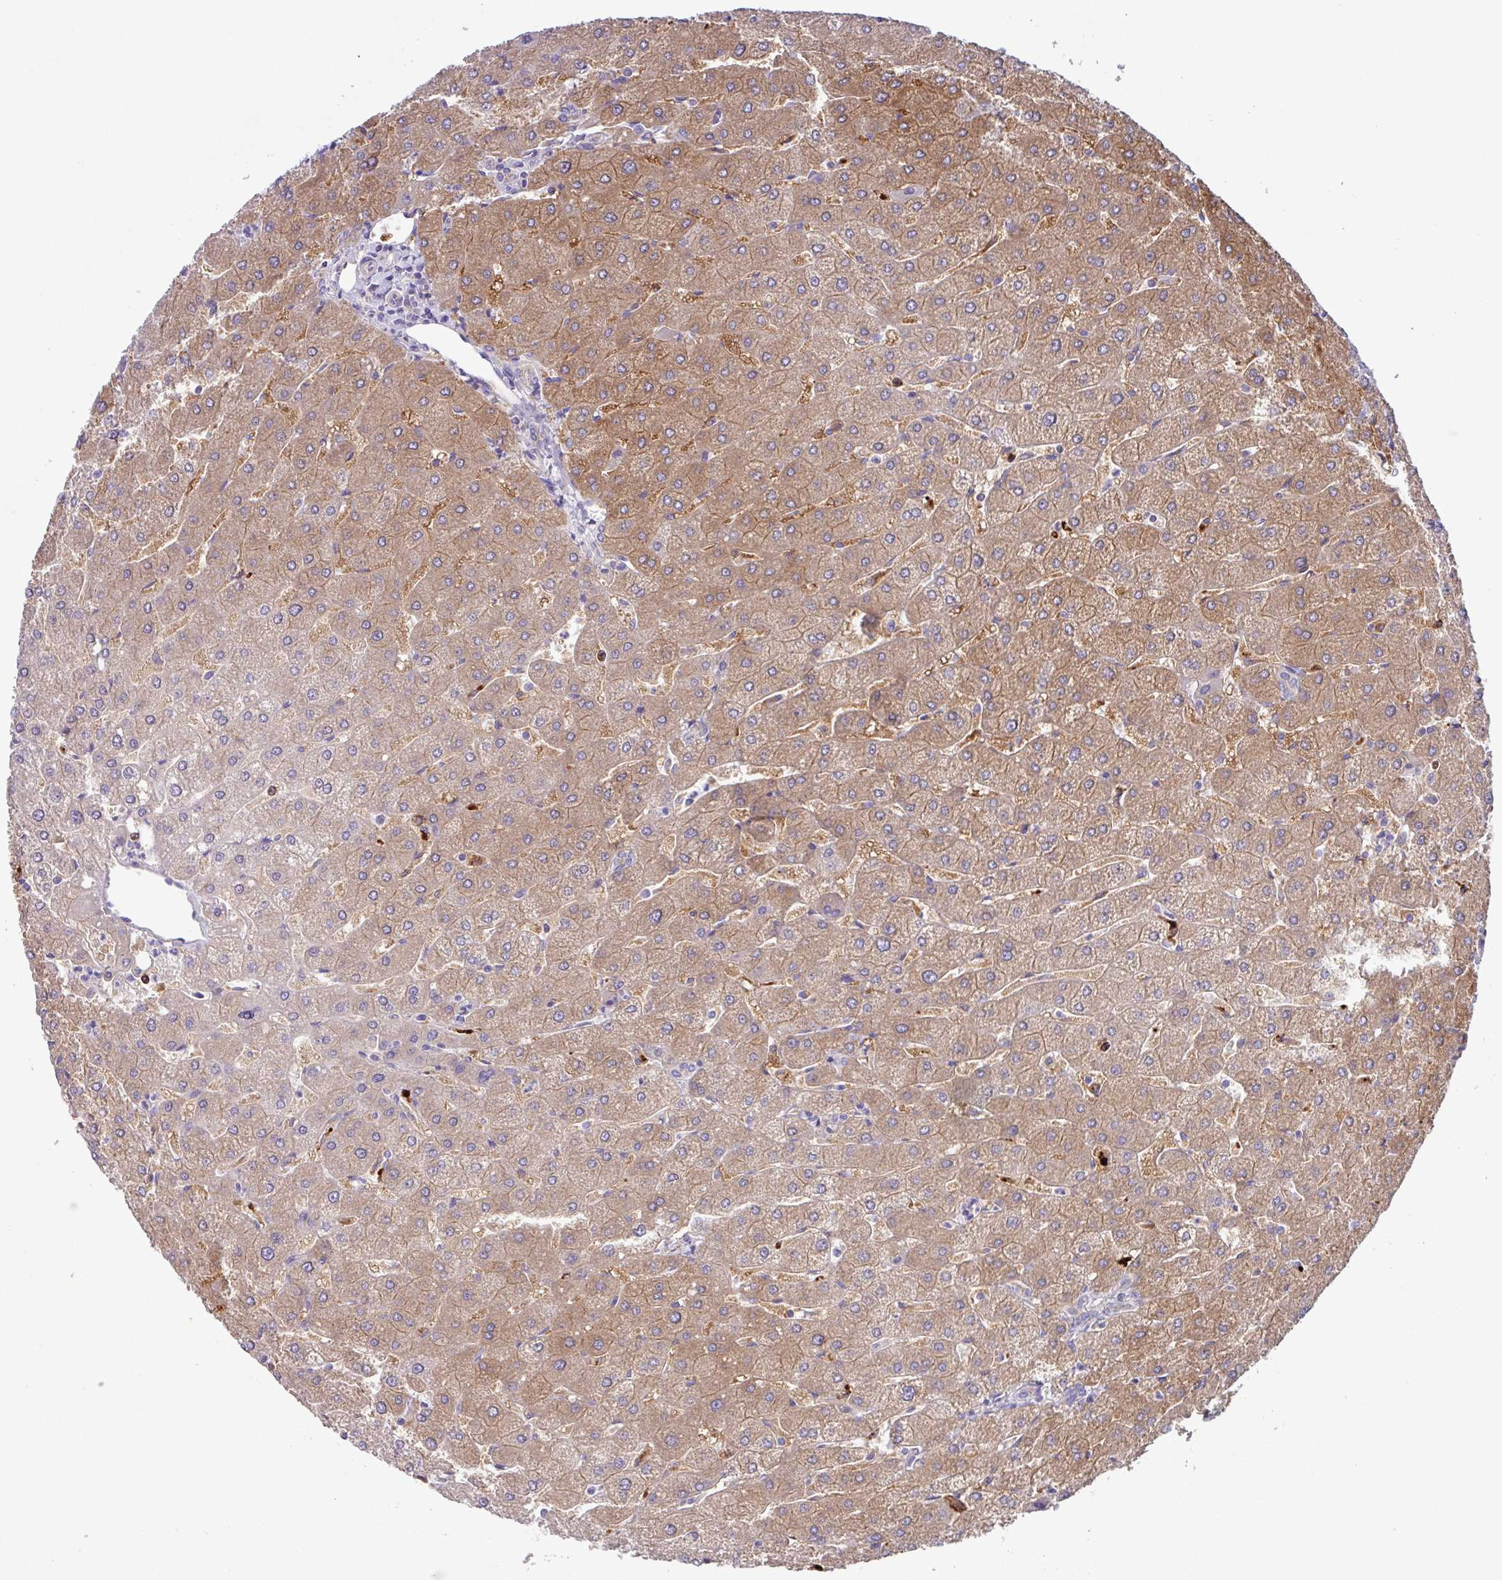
{"staining": {"intensity": "moderate", "quantity": "<25%", "location": "cytoplasmic/membranous"}, "tissue": "liver", "cell_type": "Cholangiocytes", "image_type": "normal", "snomed": [{"axis": "morphology", "description": "Normal tissue, NOS"}, {"axis": "topography", "description": "Liver"}], "caption": "Cholangiocytes display low levels of moderate cytoplasmic/membranous staining in approximately <25% of cells in benign liver. The protein of interest is shown in brown color, while the nuclei are stained blue.", "gene": "MRM2", "patient": {"sex": "male", "age": 67}}